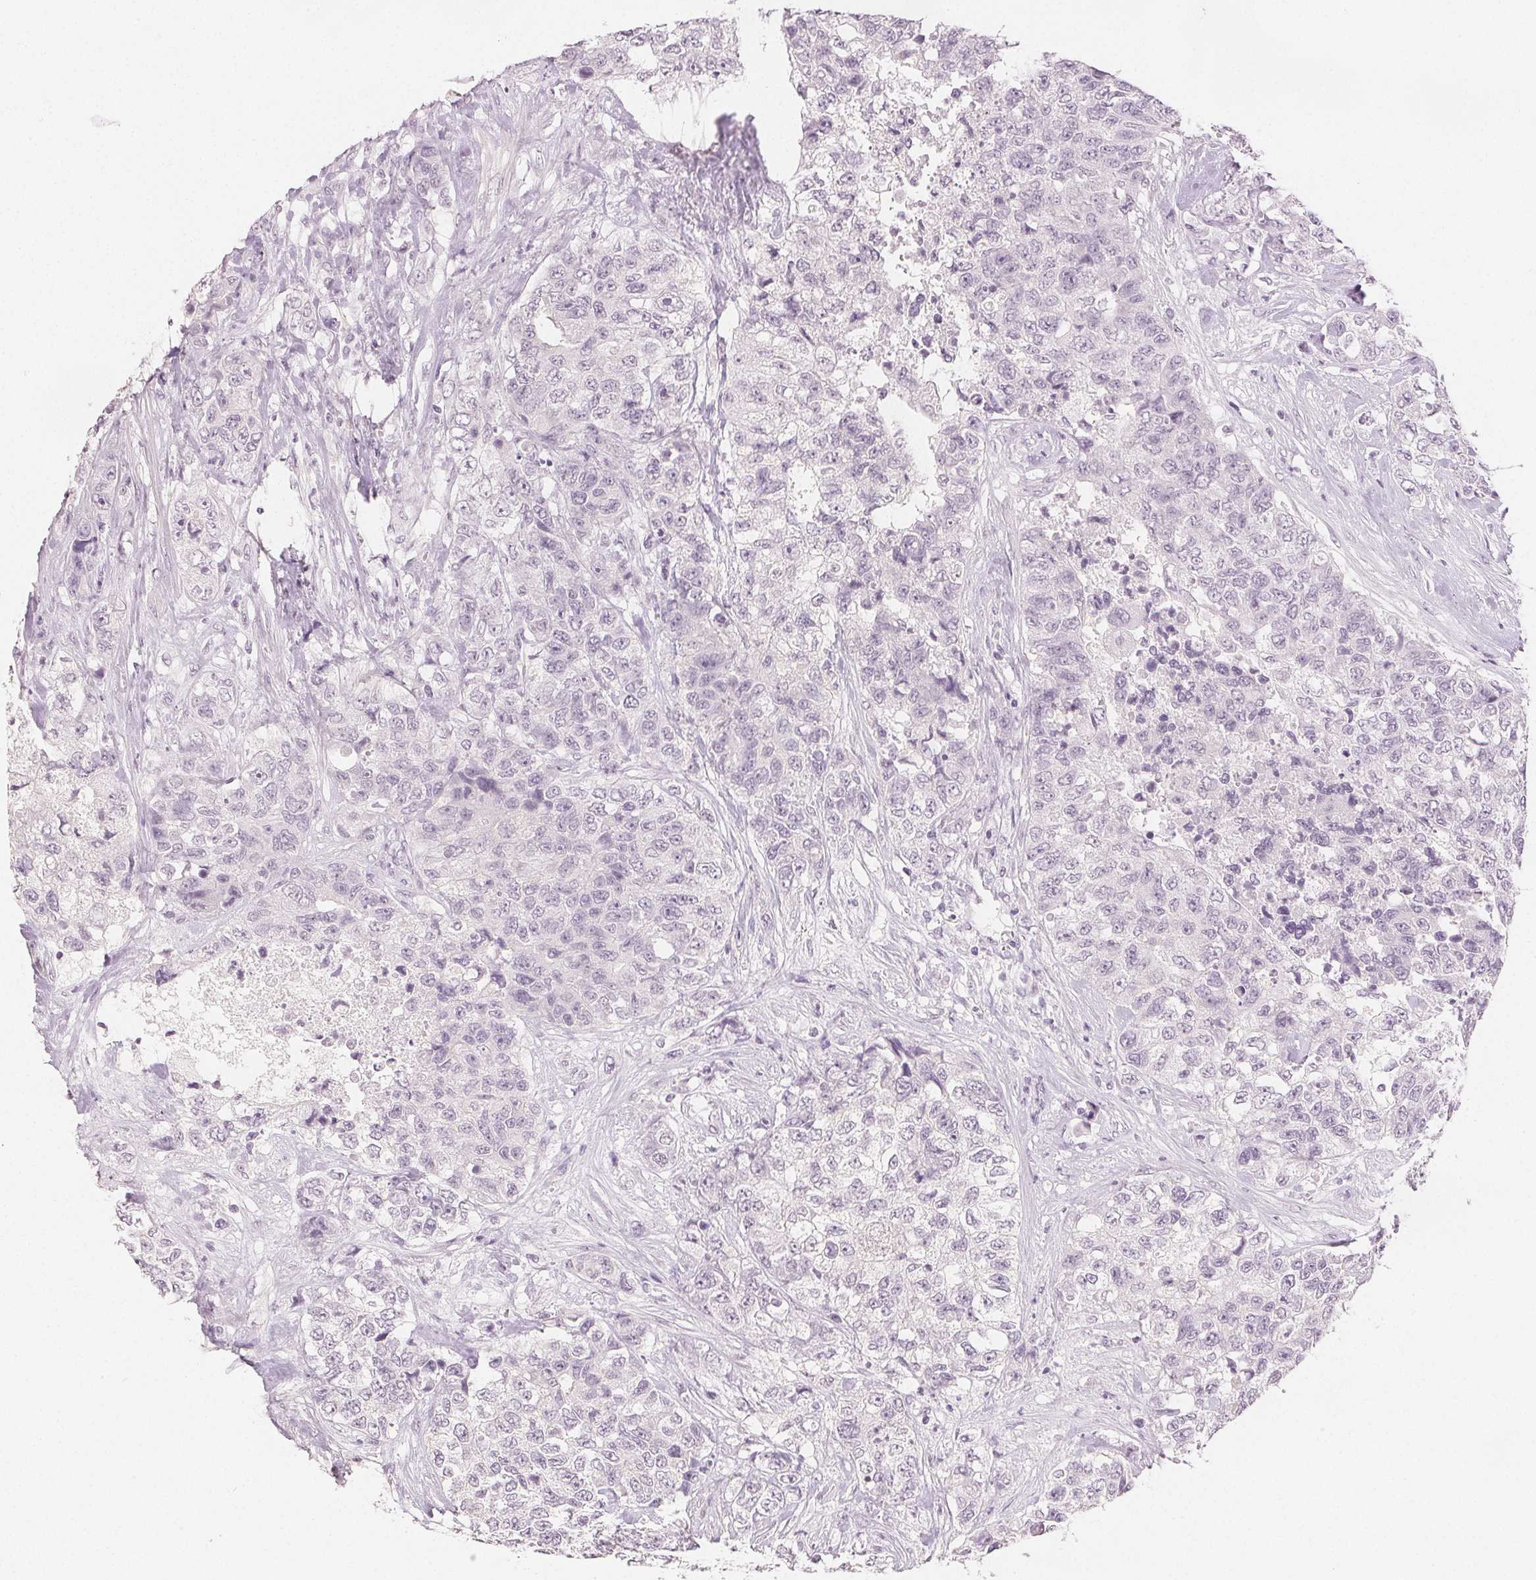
{"staining": {"intensity": "negative", "quantity": "none", "location": "none"}, "tissue": "urothelial cancer", "cell_type": "Tumor cells", "image_type": "cancer", "snomed": [{"axis": "morphology", "description": "Urothelial carcinoma, High grade"}, {"axis": "topography", "description": "Urinary bladder"}], "caption": "DAB immunohistochemical staining of urothelial cancer exhibits no significant staining in tumor cells.", "gene": "SCGN", "patient": {"sex": "female", "age": 78}}